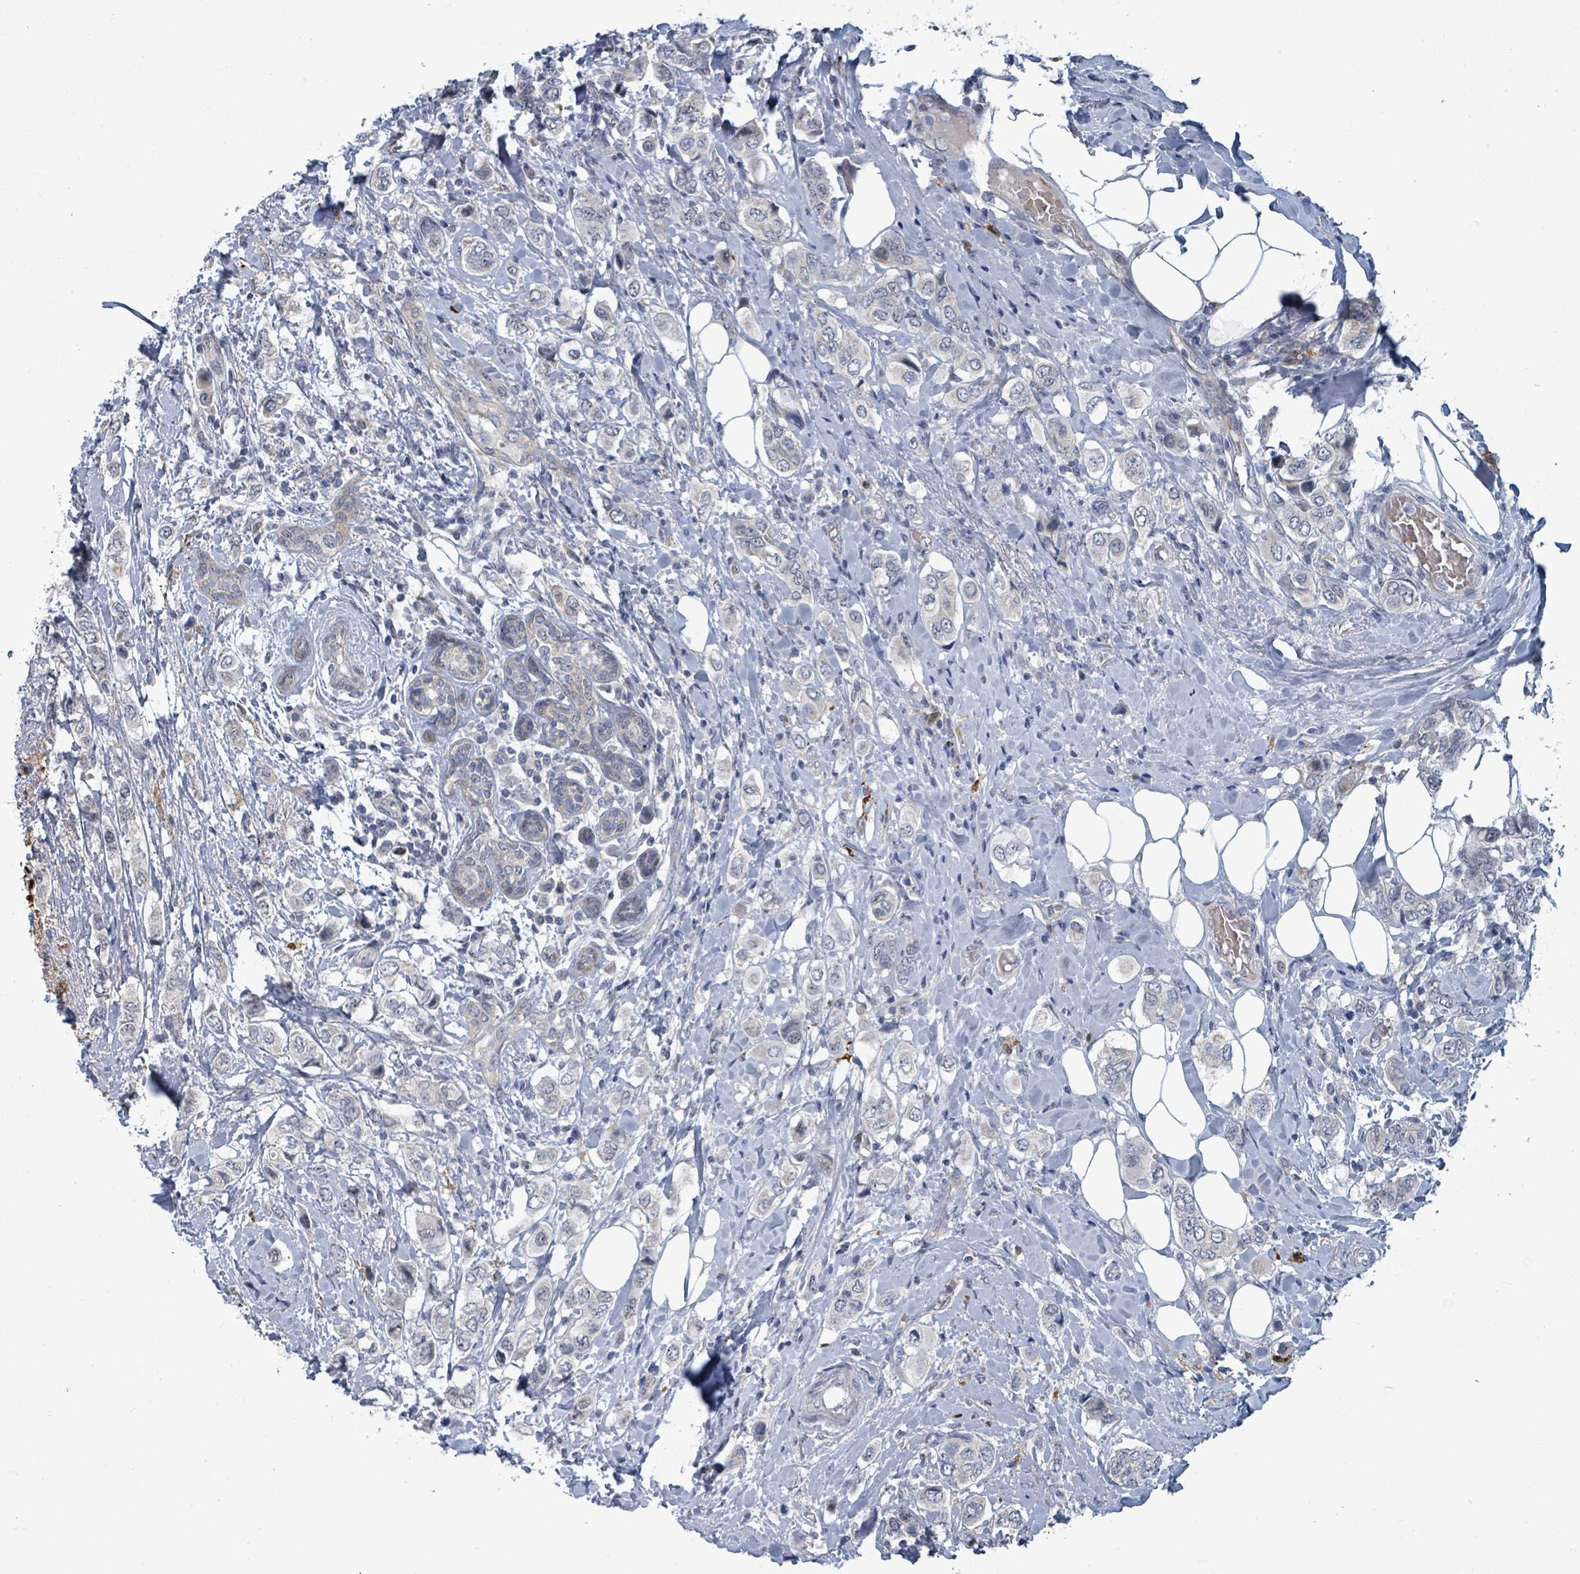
{"staining": {"intensity": "negative", "quantity": "none", "location": "none"}, "tissue": "breast cancer", "cell_type": "Tumor cells", "image_type": "cancer", "snomed": [{"axis": "morphology", "description": "Lobular carcinoma"}, {"axis": "topography", "description": "Breast"}], "caption": "The photomicrograph reveals no staining of tumor cells in breast cancer. The staining was performed using DAB (3,3'-diaminobenzidine) to visualize the protein expression in brown, while the nuclei were stained in blue with hematoxylin (Magnification: 20x).", "gene": "TRDMT1", "patient": {"sex": "female", "age": 51}}